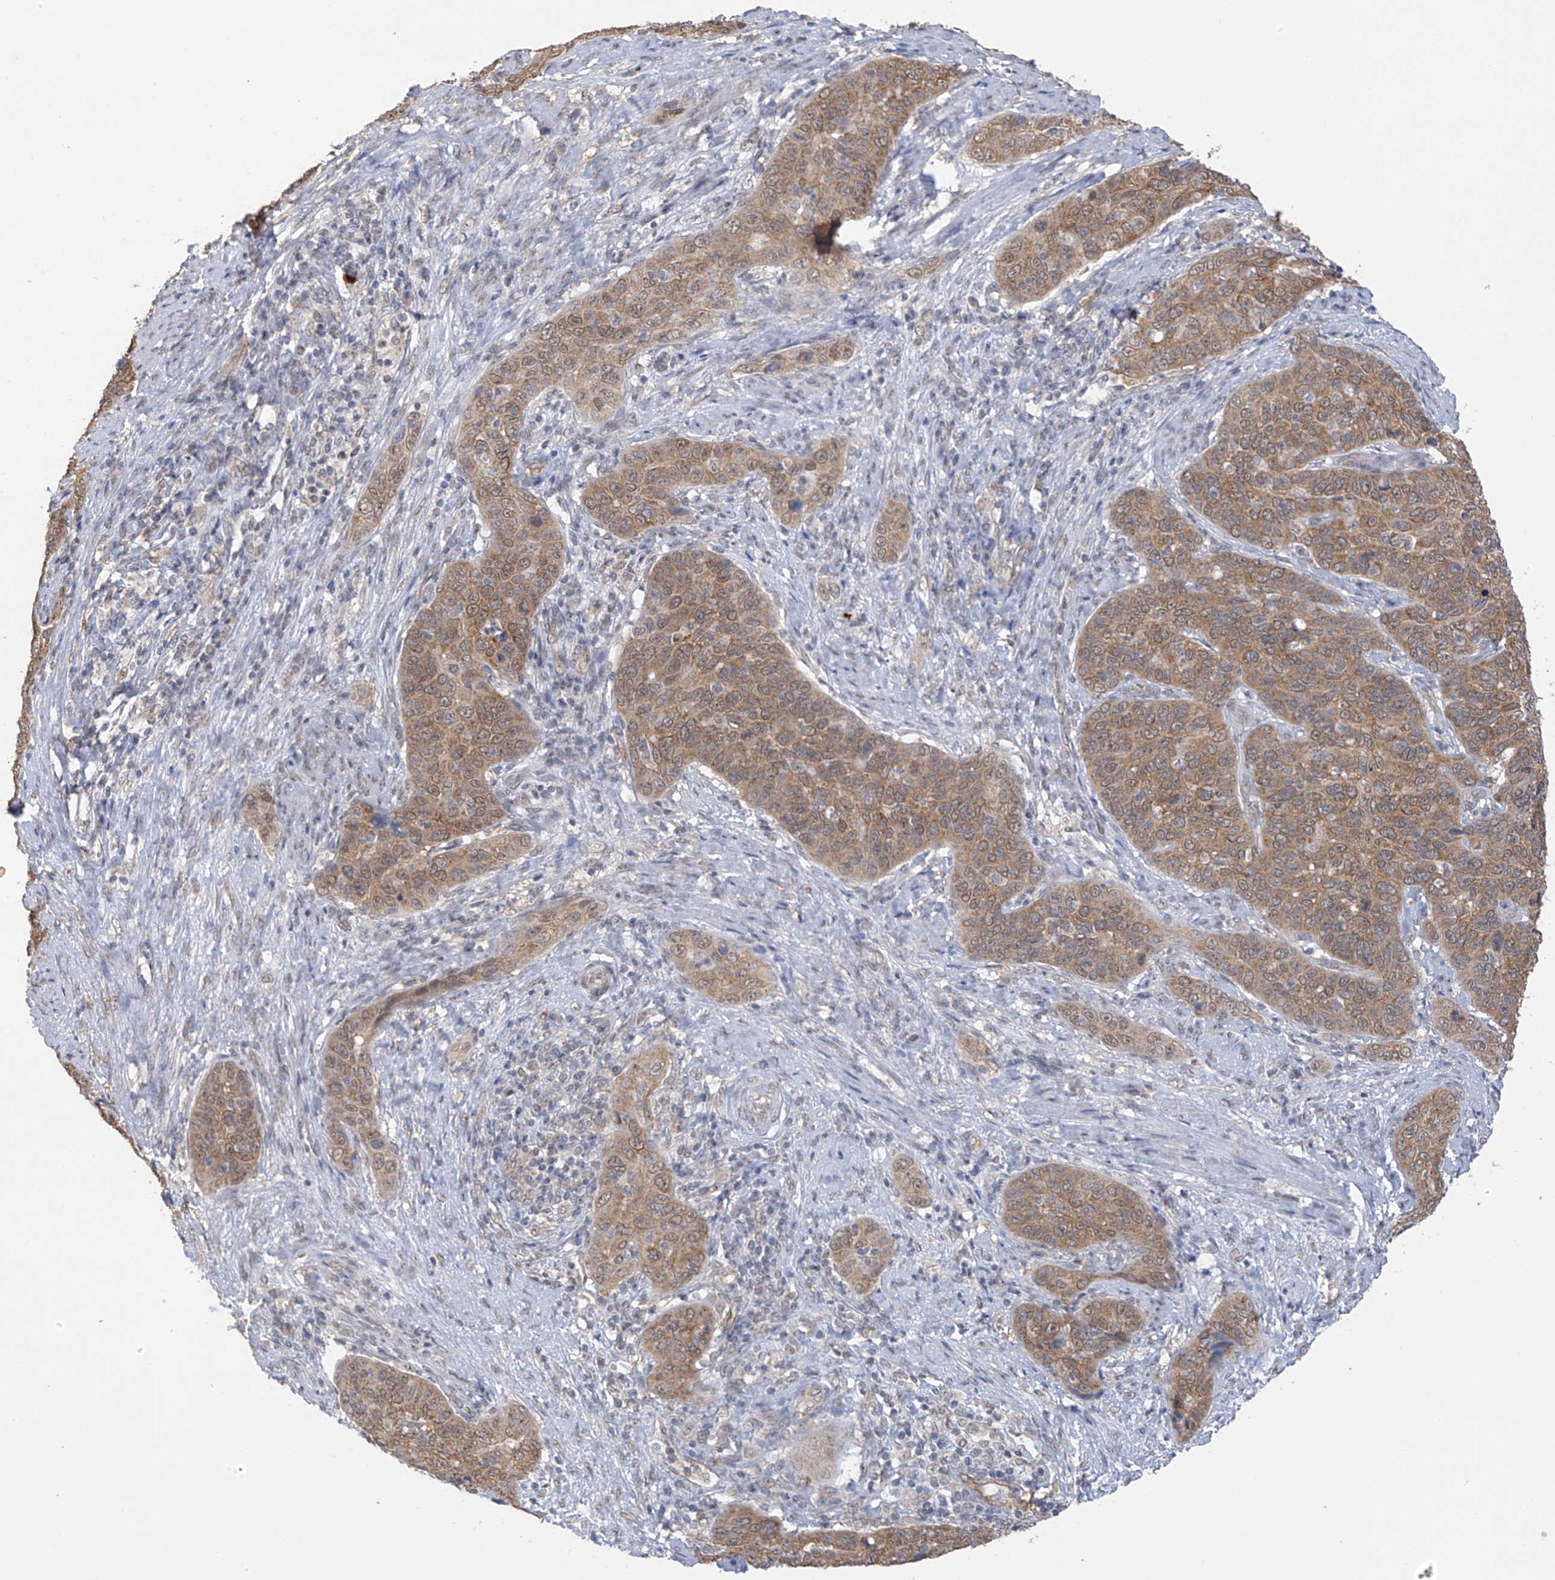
{"staining": {"intensity": "moderate", "quantity": ">75%", "location": "cytoplasmic/membranous,nuclear"}, "tissue": "cervical cancer", "cell_type": "Tumor cells", "image_type": "cancer", "snomed": [{"axis": "morphology", "description": "Squamous cell carcinoma, NOS"}, {"axis": "topography", "description": "Cervix"}], "caption": "Human cervical cancer (squamous cell carcinoma) stained for a protein (brown) exhibits moderate cytoplasmic/membranous and nuclear positive positivity in approximately >75% of tumor cells.", "gene": "KIAA1522", "patient": {"sex": "female", "age": 60}}